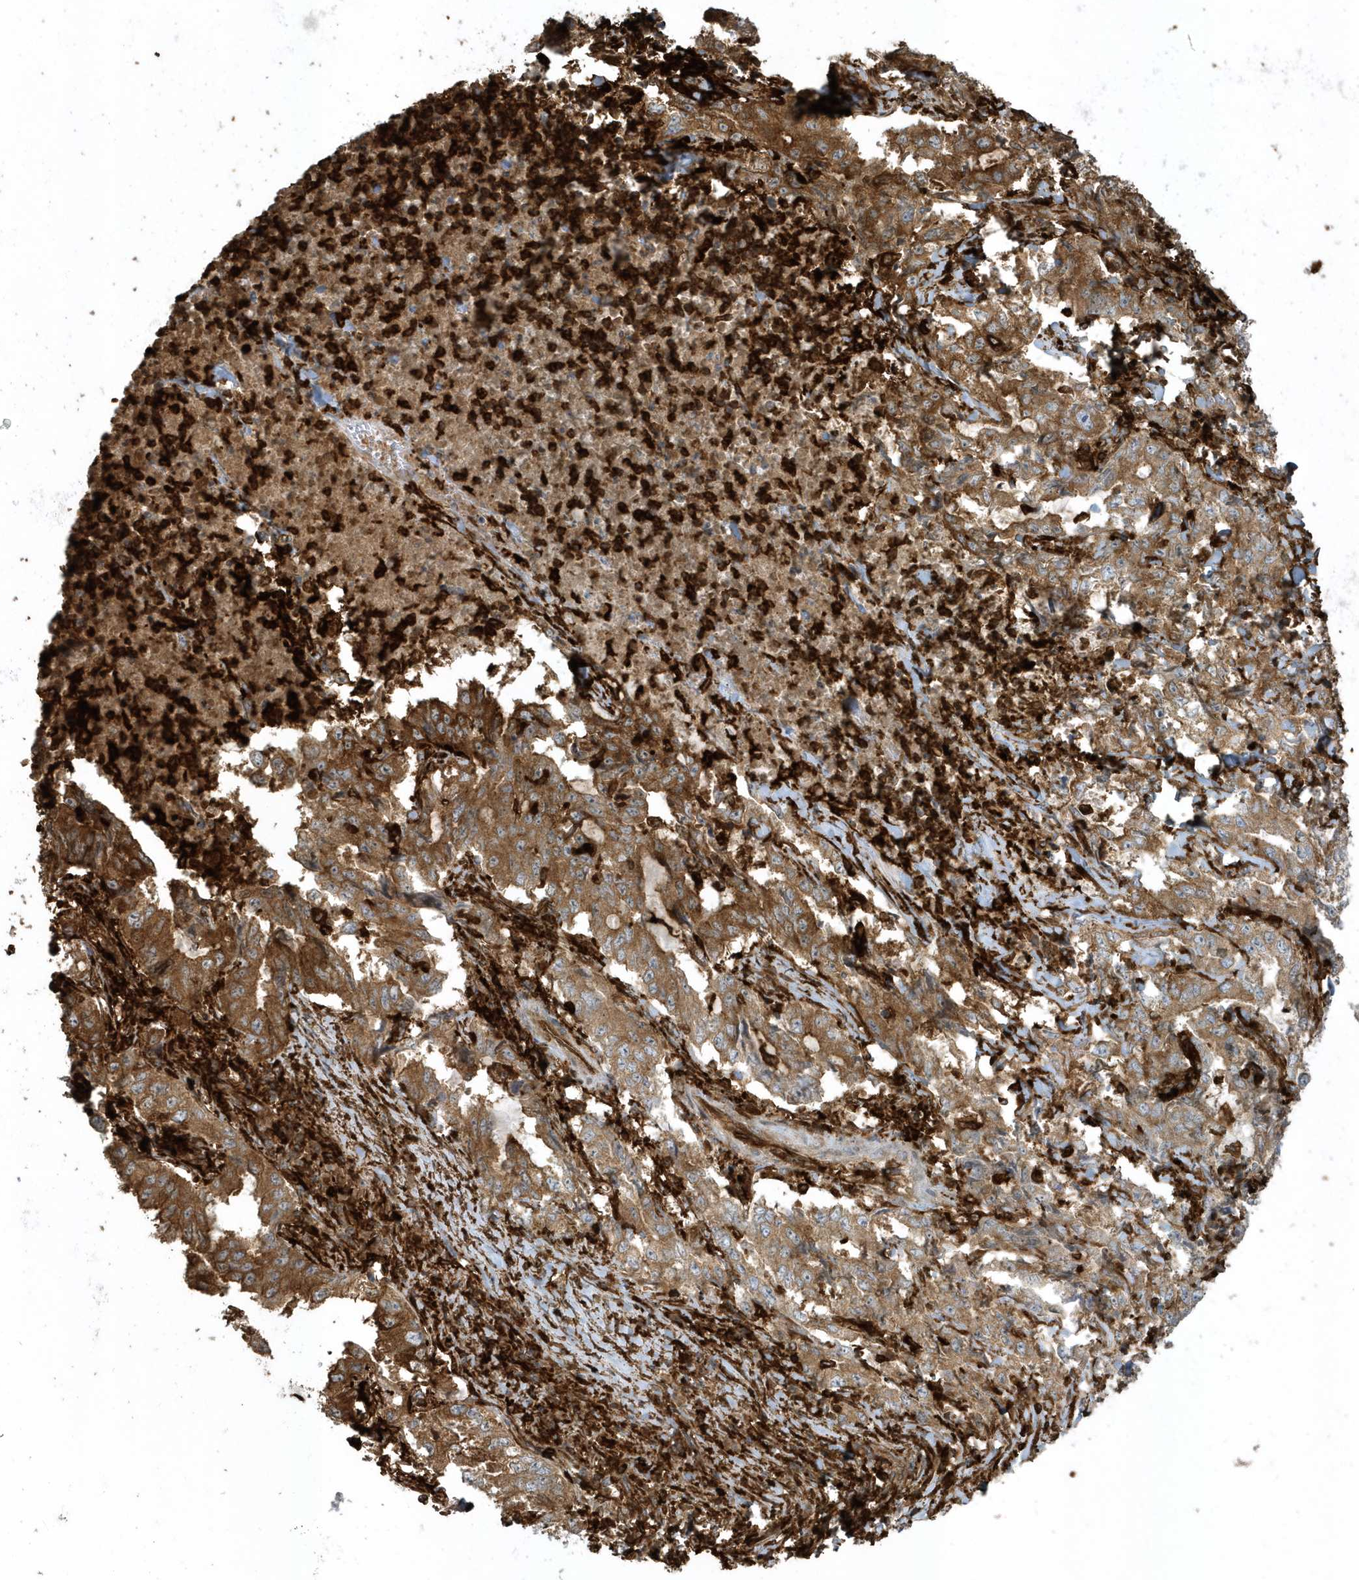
{"staining": {"intensity": "strong", "quantity": ">75%", "location": "cytoplasmic/membranous"}, "tissue": "lung cancer", "cell_type": "Tumor cells", "image_type": "cancer", "snomed": [{"axis": "morphology", "description": "Adenocarcinoma, NOS"}, {"axis": "topography", "description": "Lung"}], "caption": "Immunohistochemical staining of lung cancer (adenocarcinoma) displays strong cytoplasmic/membranous protein positivity in approximately >75% of tumor cells.", "gene": "CLCN6", "patient": {"sex": "female", "age": 51}}